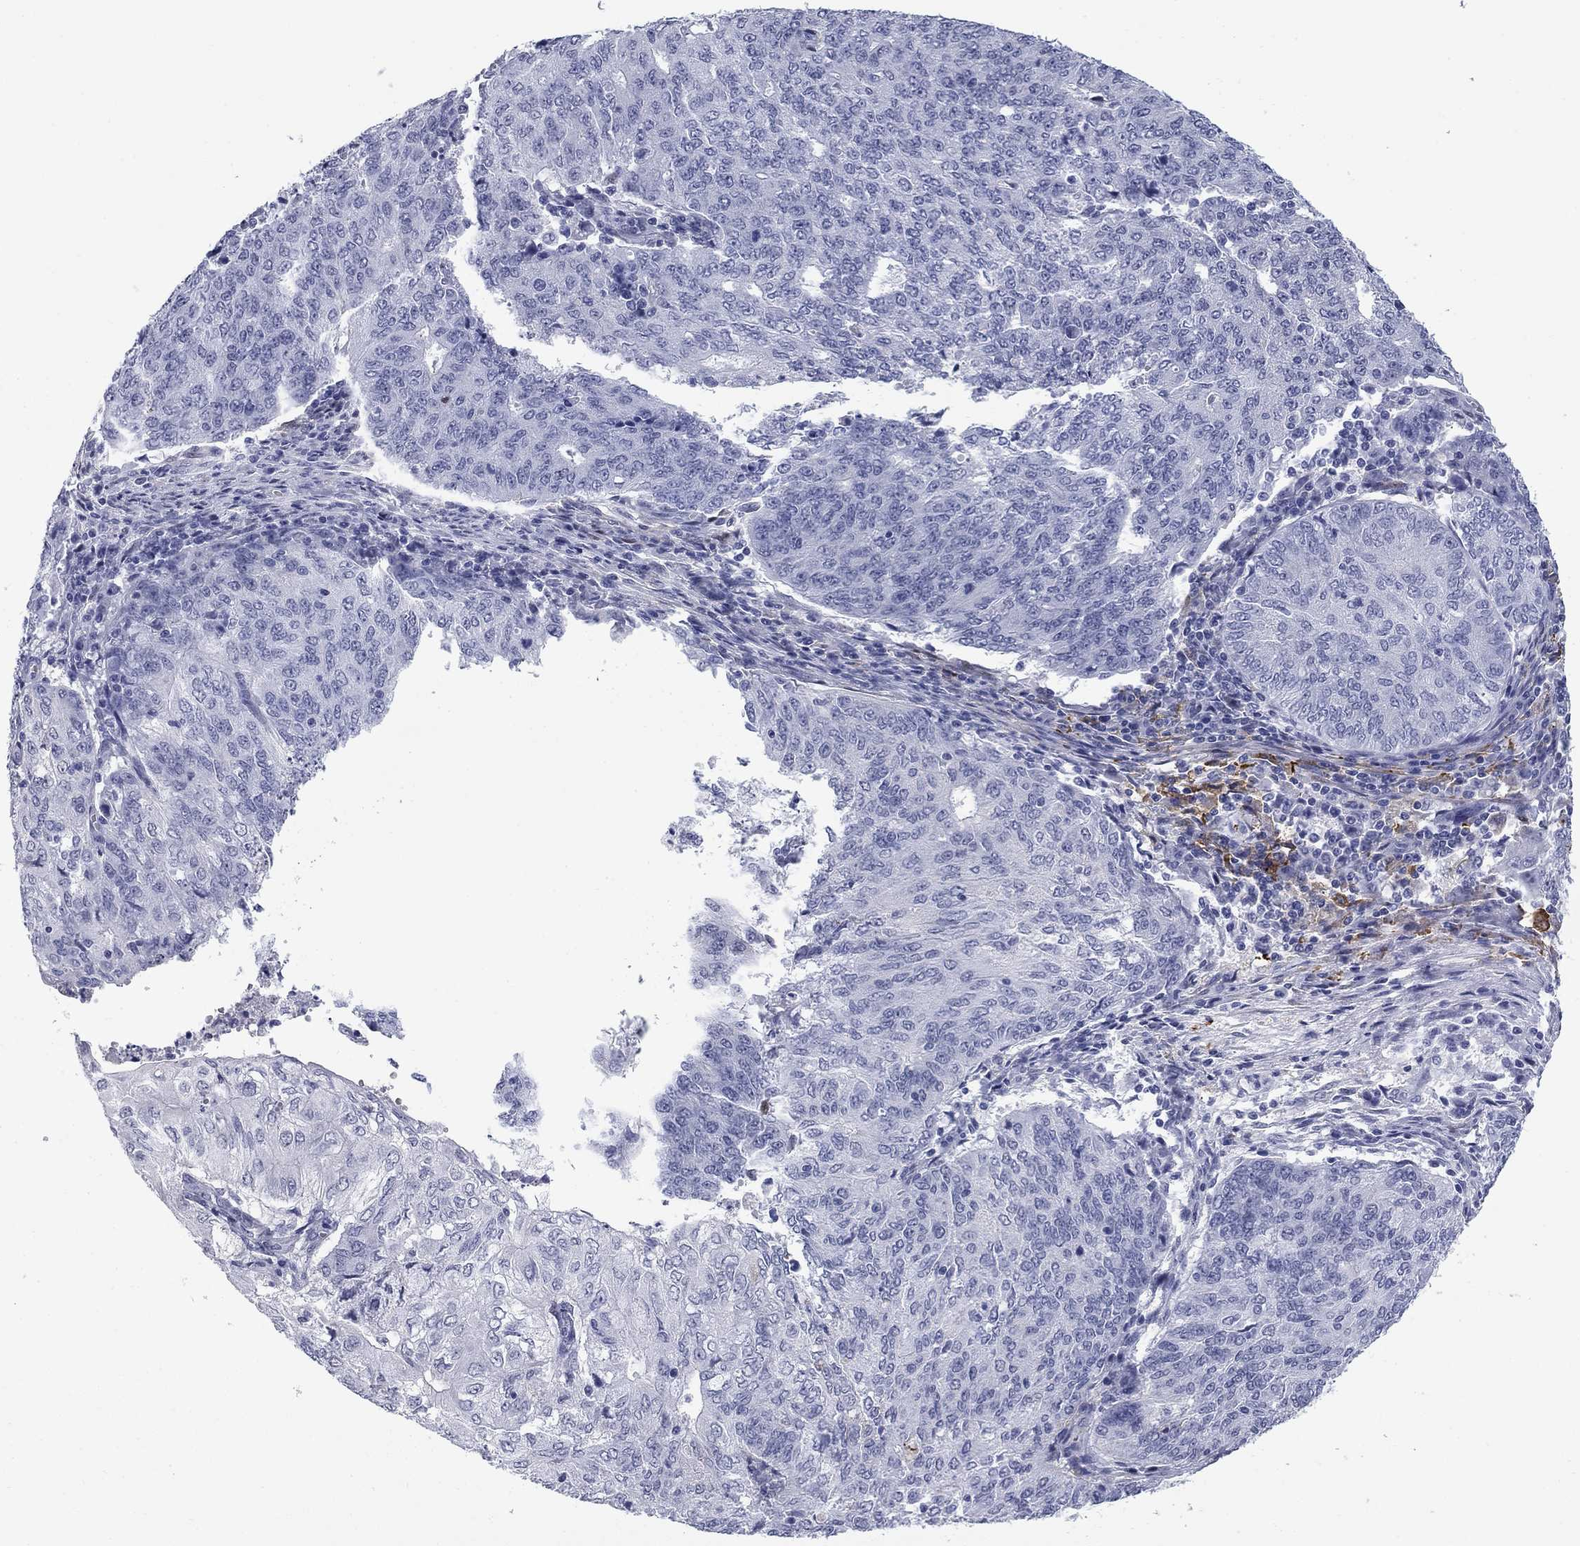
{"staining": {"intensity": "negative", "quantity": "none", "location": "none"}, "tissue": "endometrial cancer", "cell_type": "Tumor cells", "image_type": "cancer", "snomed": [{"axis": "morphology", "description": "Adenocarcinoma, NOS"}, {"axis": "topography", "description": "Endometrium"}], "caption": "Endometrial cancer stained for a protein using immunohistochemistry (IHC) demonstrates no positivity tumor cells.", "gene": "BCL2L14", "patient": {"sex": "female", "age": 82}}